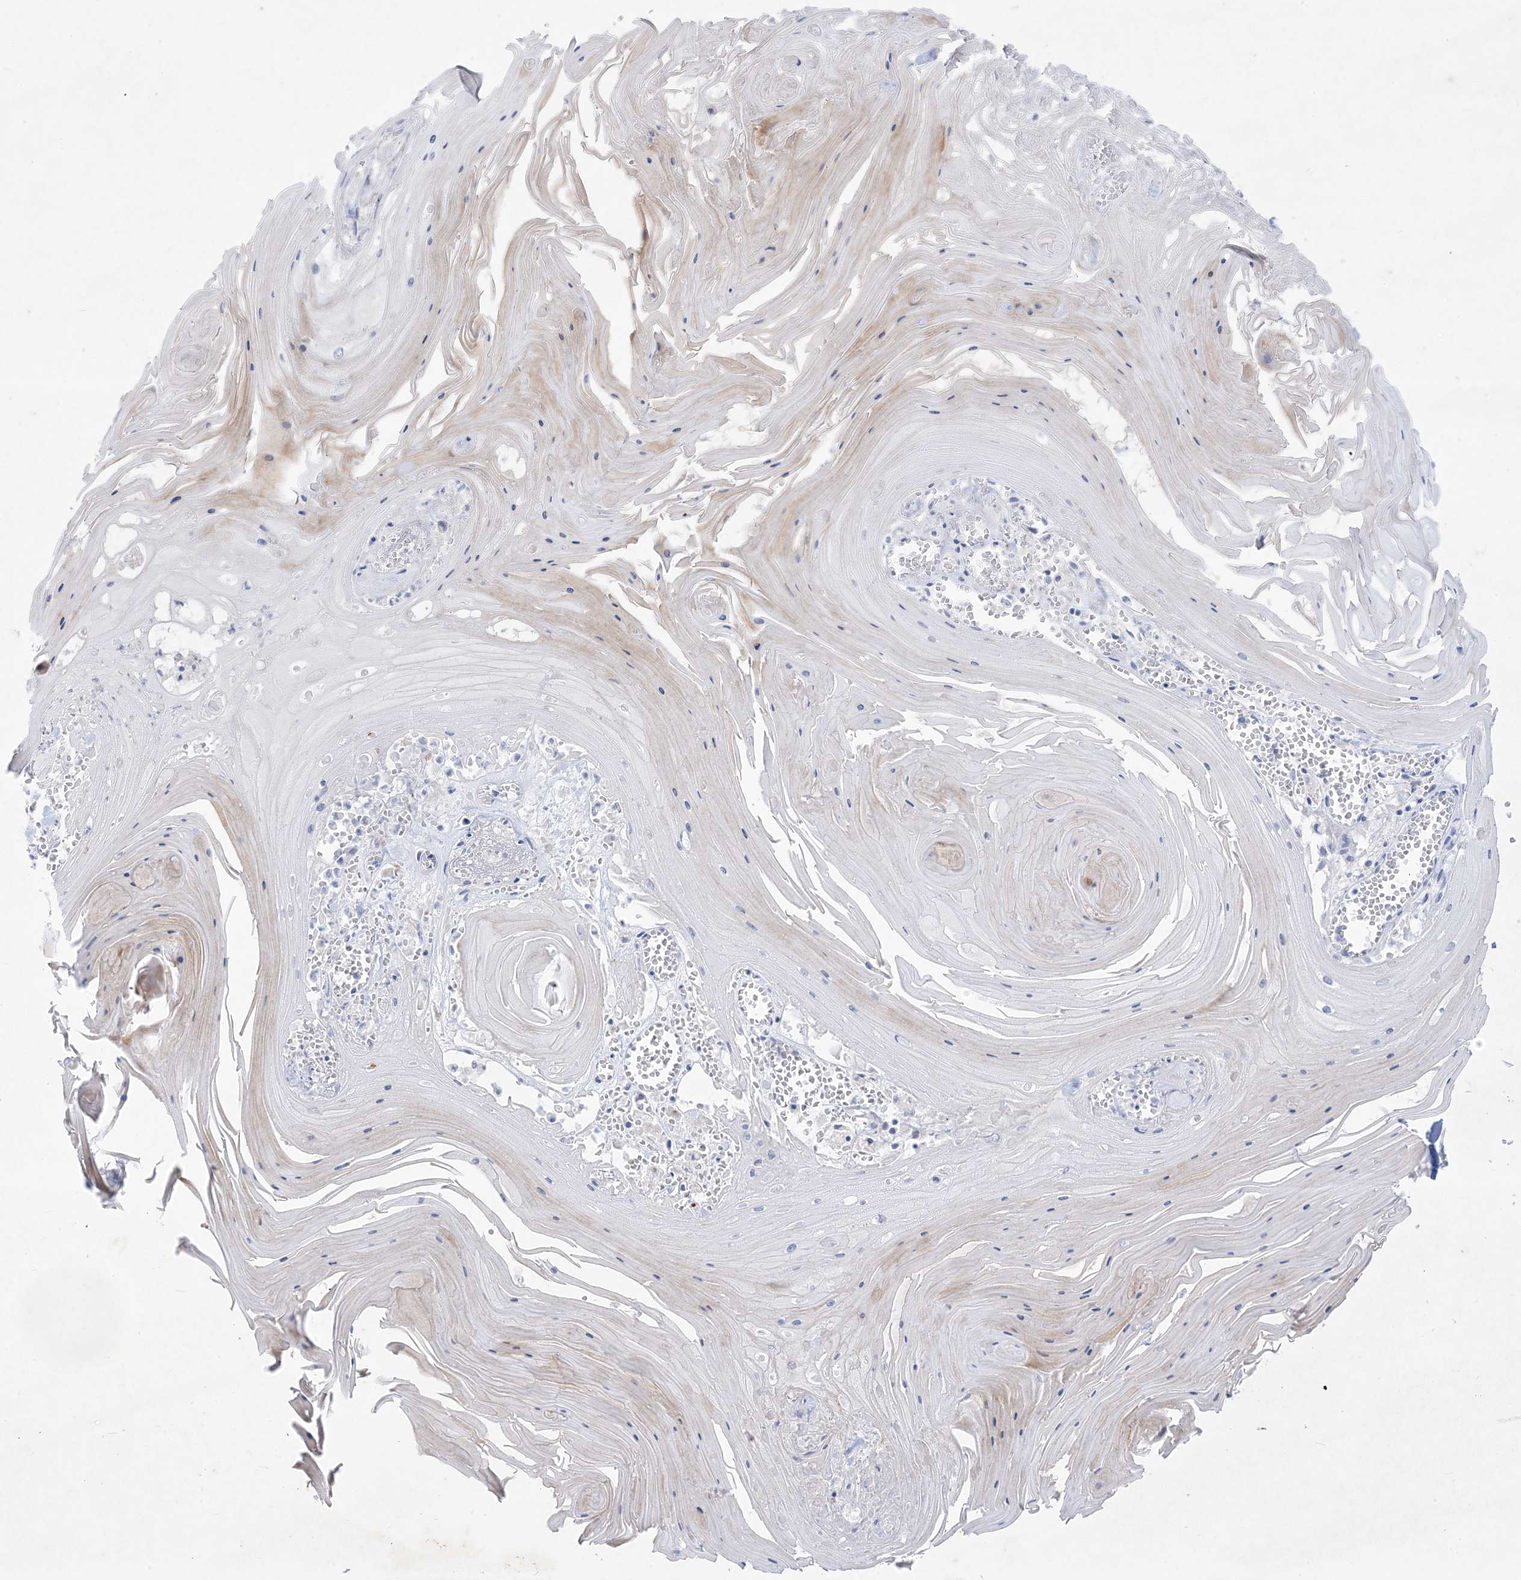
{"staining": {"intensity": "negative", "quantity": "none", "location": "none"}, "tissue": "skin cancer", "cell_type": "Tumor cells", "image_type": "cancer", "snomed": [{"axis": "morphology", "description": "Squamous cell carcinoma, NOS"}, {"axis": "topography", "description": "Skin"}], "caption": "High power microscopy micrograph of an IHC image of skin cancer, revealing no significant positivity in tumor cells.", "gene": "B3GNT7", "patient": {"sex": "male", "age": 74}}